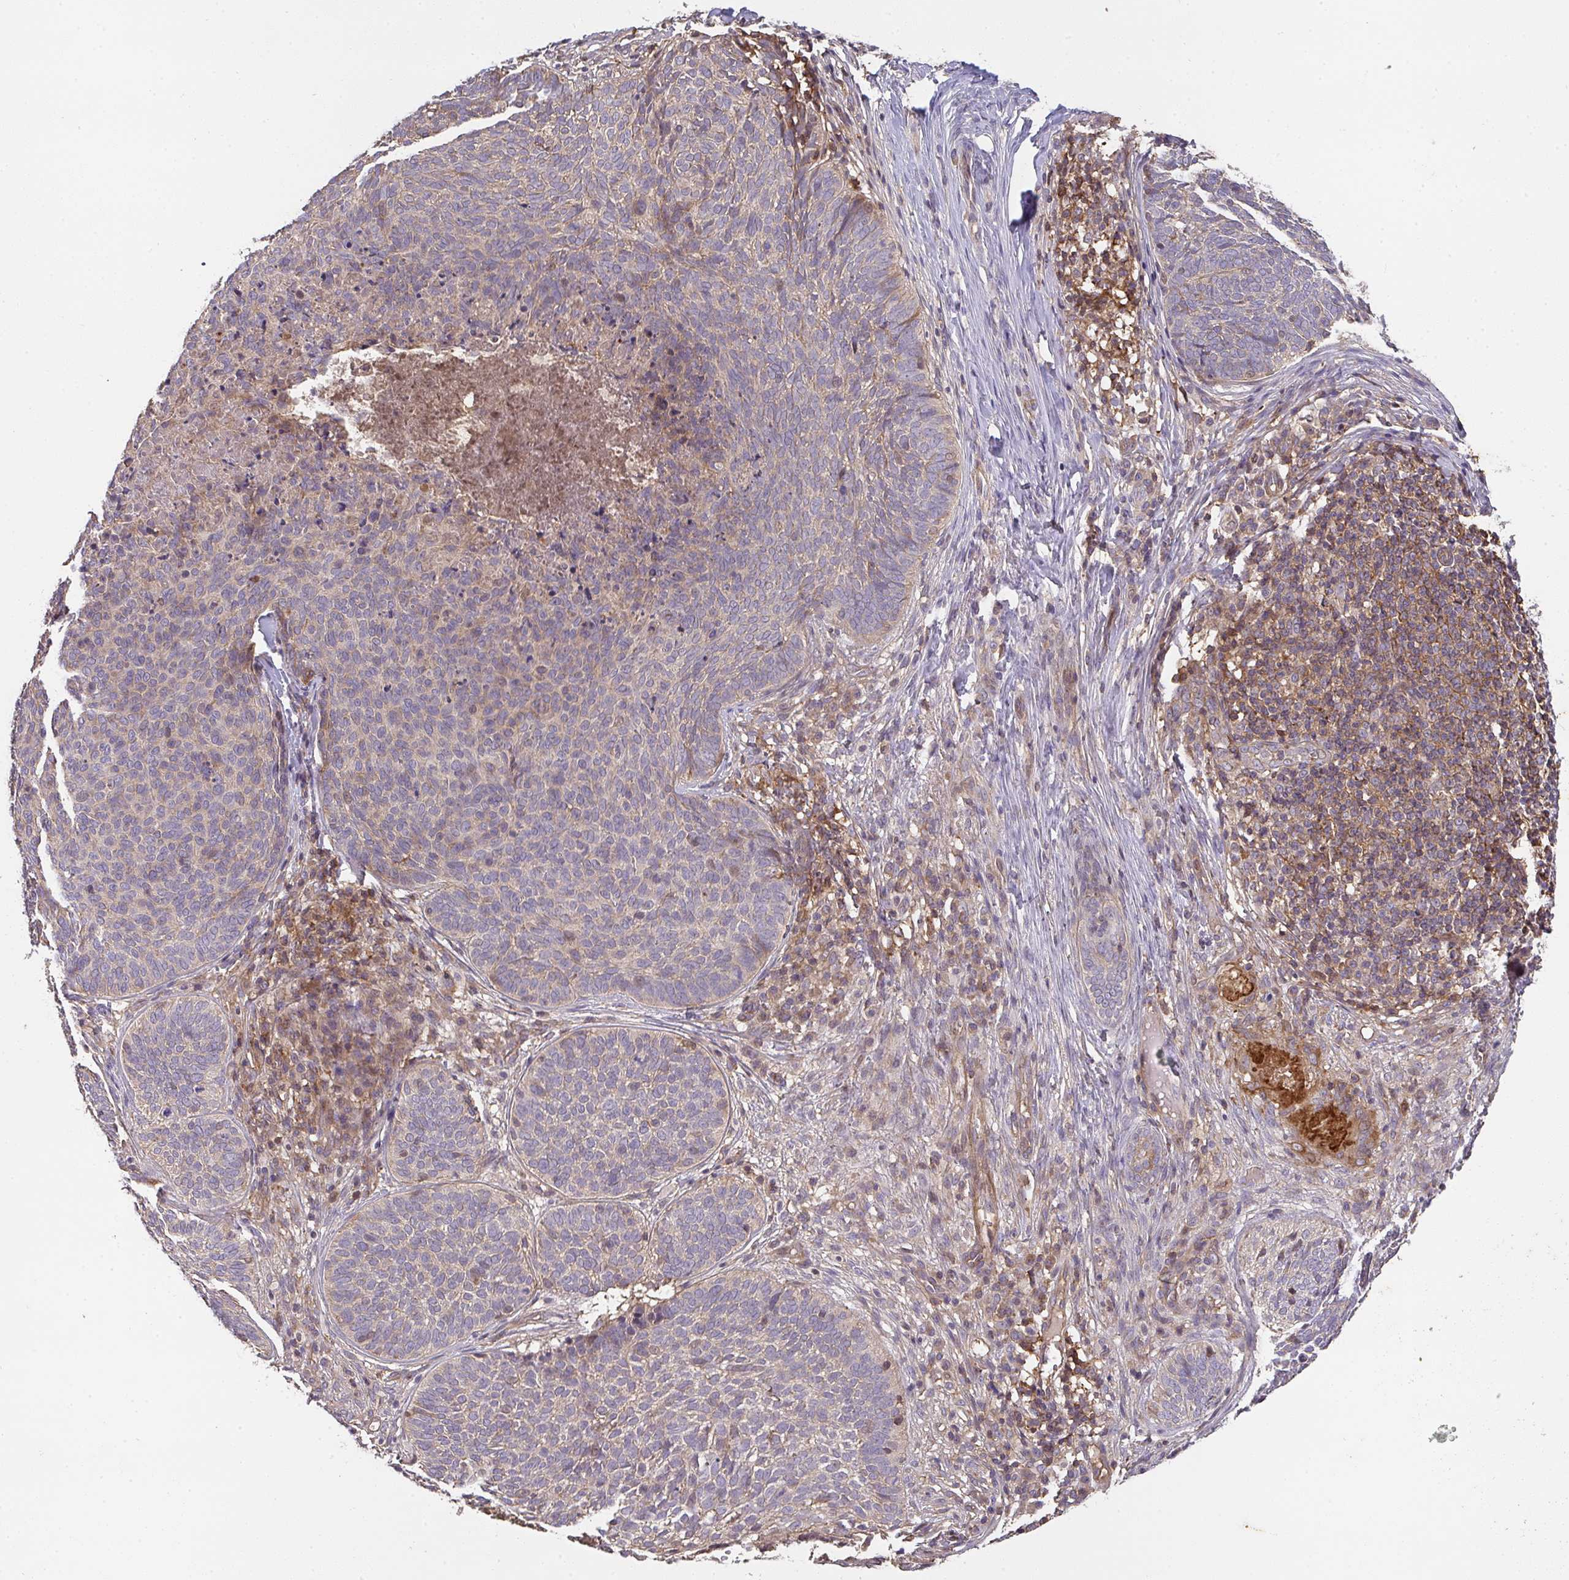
{"staining": {"intensity": "negative", "quantity": "none", "location": "none"}, "tissue": "skin cancer", "cell_type": "Tumor cells", "image_type": "cancer", "snomed": [{"axis": "morphology", "description": "Basal cell carcinoma"}, {"axis": "topography", "description": "Skin"}, {"axis": "topography", "description": "Skin of face"}], "caption": "Immunohistochemistry (IHC) of human skin cancer displays no positivity in tumor cells.", "gene": "TNMD", "patient": {"sex": "male", "age": 56}}